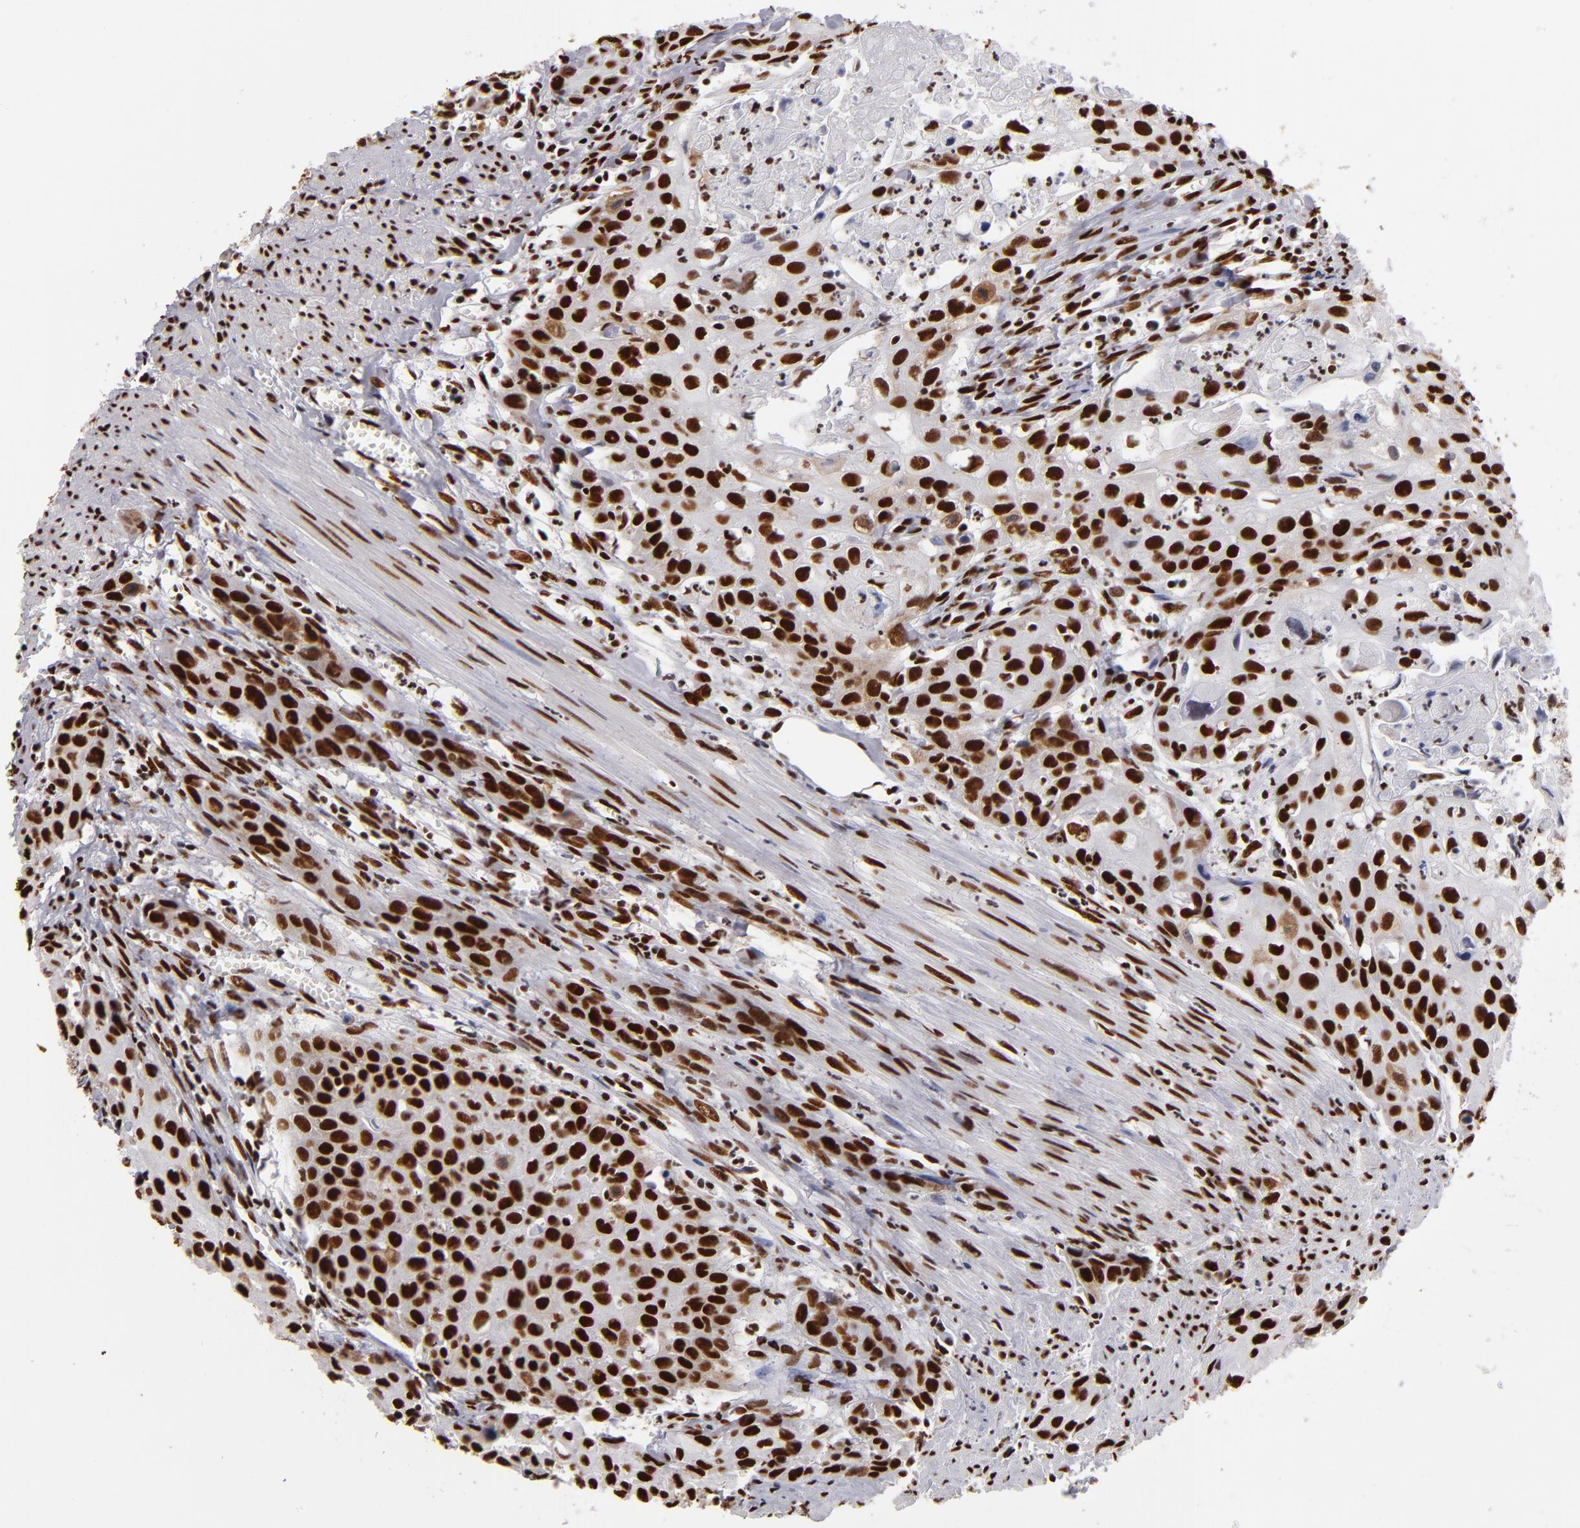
{"staining": {"intensity": "strong", "quantity": ">75%", "location": "nuclear"}, "tissue": "urothelial cancer", "cell_type": "Tumor cells", "image_type": "cancer", "snomed": [{"axis": "morphology", "description": "Urothelial carcinoma, High grade"}, {"axis": "topography", "description": "Urinary bladder"}], "caption": "About >75% of tumor cells in human urothelial cancer show strong nuclear protein positivity as visualized by brown immunohistochemical staining.", "gene": "MRE11", "patient": {"sex": "male", "age": 54}}